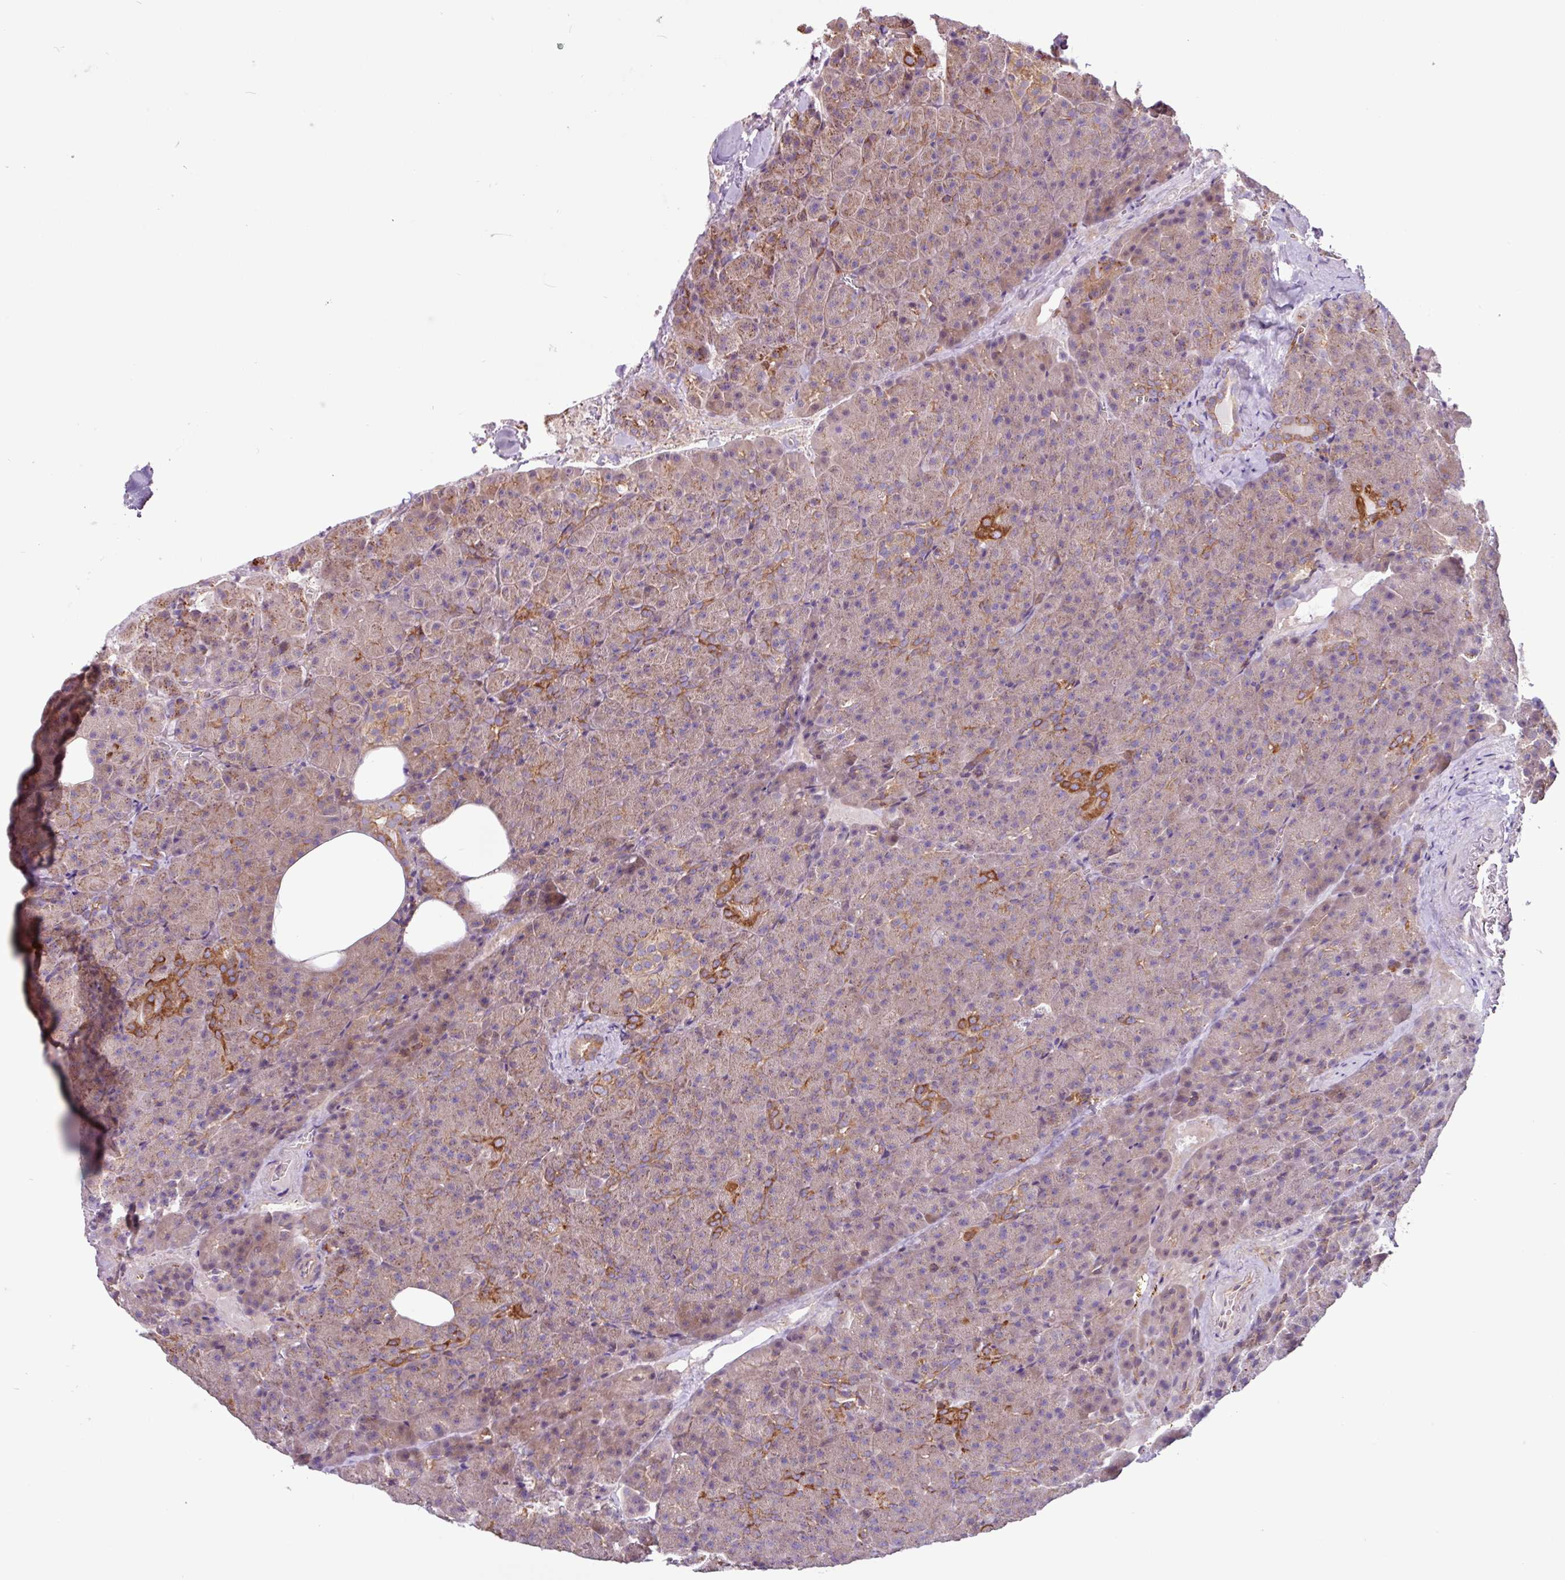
{"staining": {"intensity": "moderate", "quantity": ">75%", "location": "cytoplasmic/membranous"}, "tissue": "pancreas", "cell_type": "Exocrine glandular cells", "image_type": "normal", "snomed": [{"axis": "morphology", "description": "Normal tissue, NOS"}, {"axis": "topography", "description": "Pancreas"}], "caption": "Immunohistochemical staining of unremarkable human pancreas shows moderate cytoplasmic/membranous protein staining in approximately >75% of exocrine glandular cells. The staining is performed using DAB (3,3'-diaminobenzidine) brown chromogen to label protein expression. The nuclei are counter-stained blue using hematoxylin.", "gene": "ACTR3B", "patient": {"sex": "female", "age": 74}}